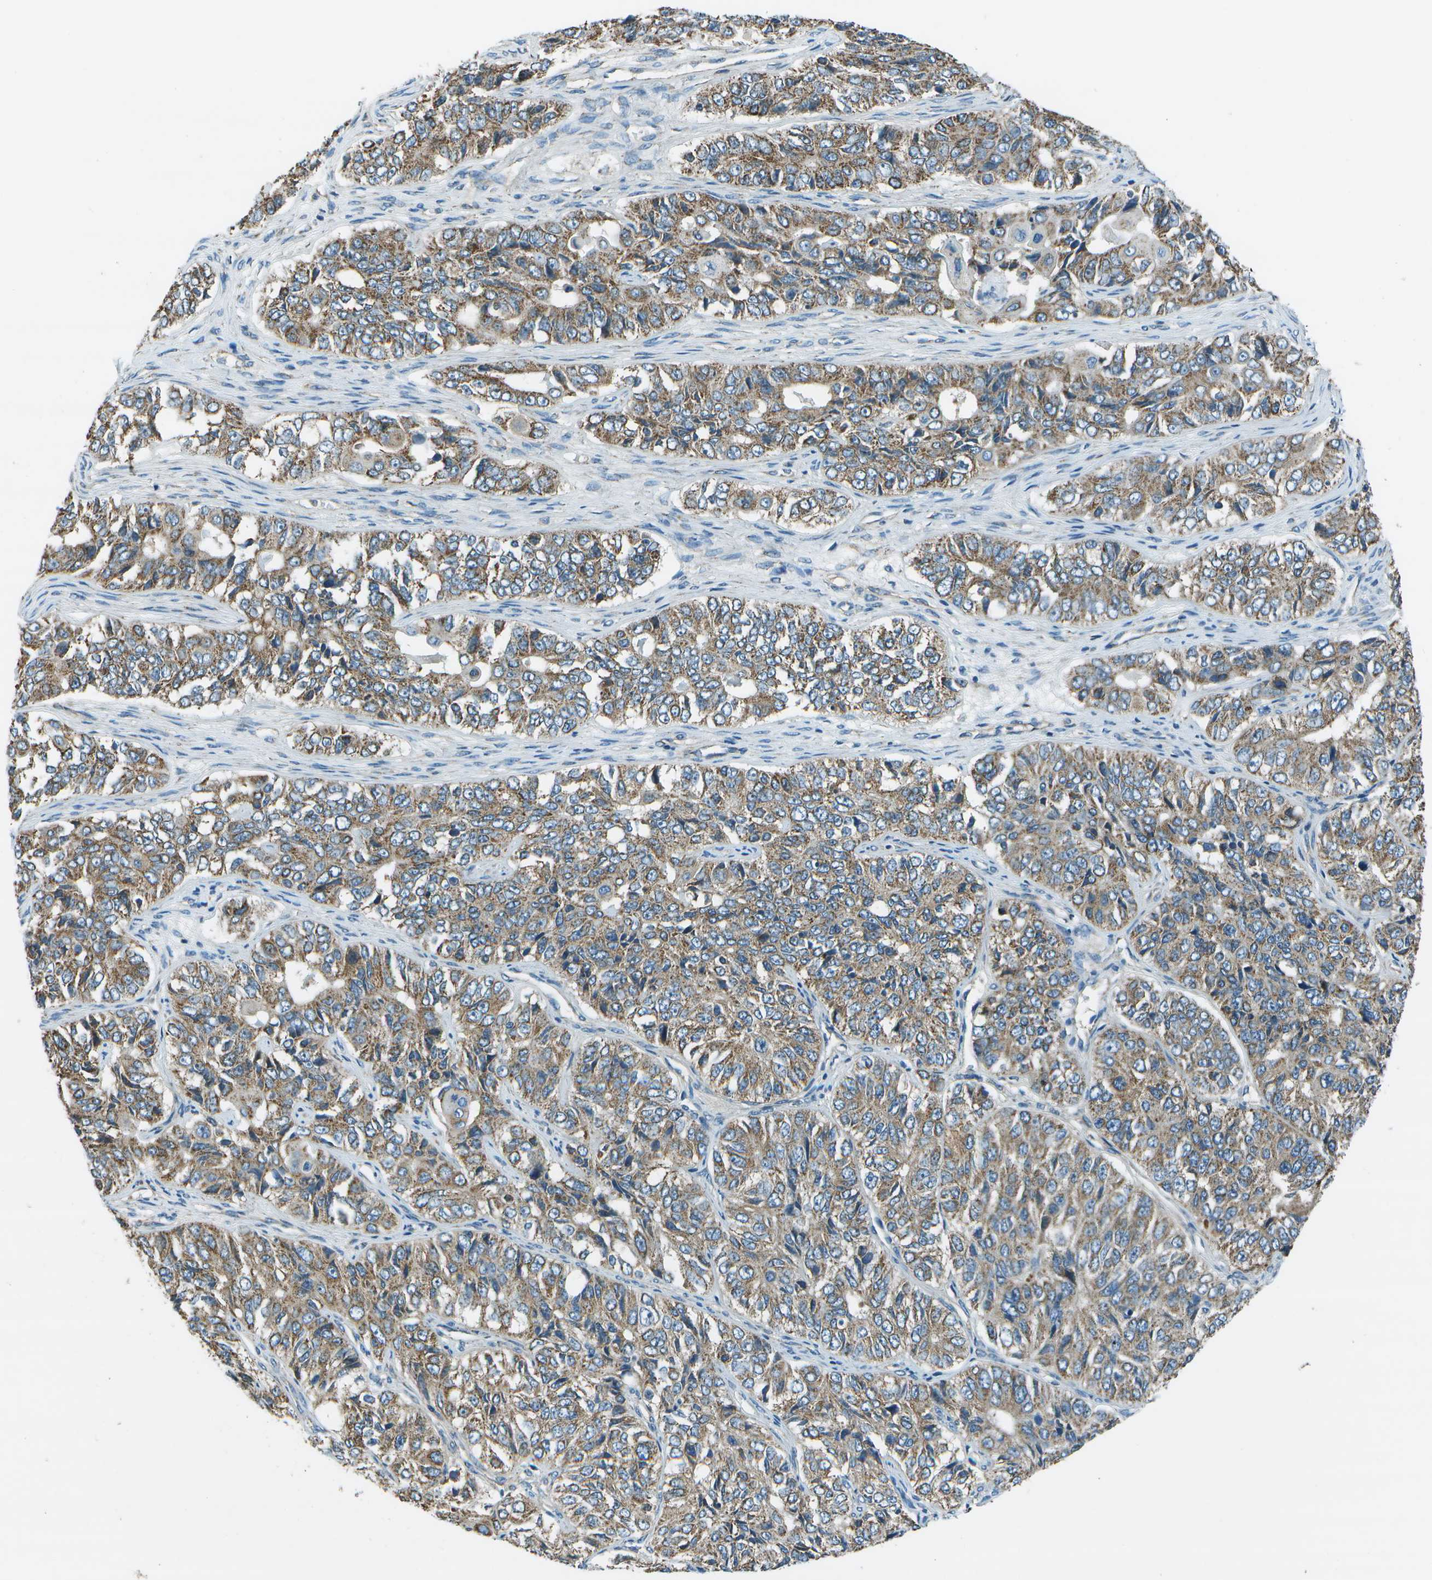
{"staining": {"intensity": "moderate", "quantity": ">75%", "location": "cytoplasmic/membranous"}, "tissue": "ovarian cancer", "cell_type": "Tumor cells", "image_type": "cancer", "snomed": [{"axis": "morphology", "description": "Carcinoma, endometroid"}, {"axis": "topography", "description": "Ovary"}], "caption": "Approximately >75% of tumor cells in human ovarian cancer (endometroid carcinoma) reveal moderate cytoplasmic/membranous protein expression as visualized by brown immunohistochemical staining.", "gene": "TMEM51", "patient": {"sex": "female", "age": 51}}